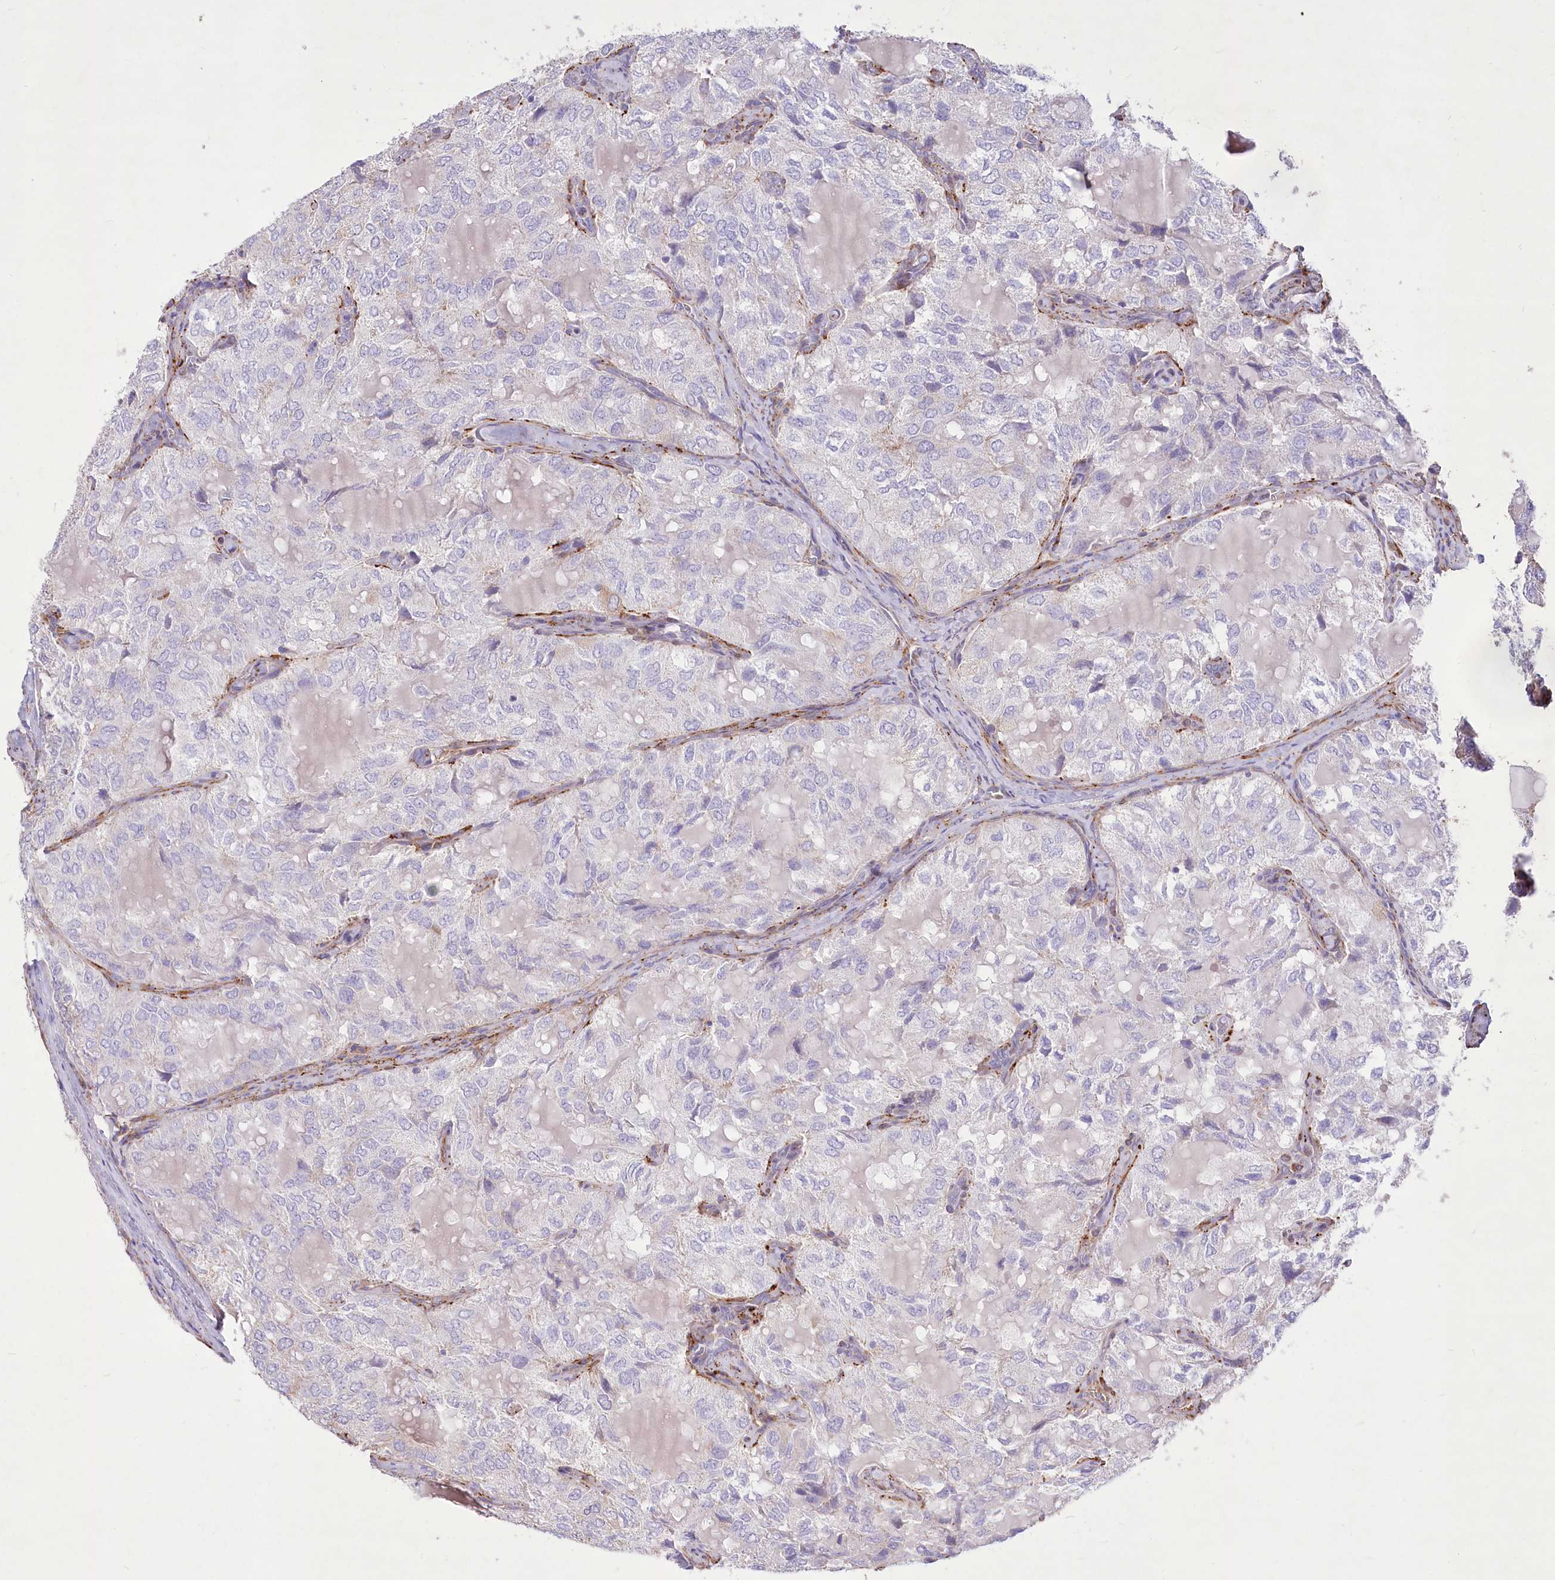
{"staining": {"intensity": "negative", "quantity": "none", "location": "none"}, "tissue": "thyroid cancer", "cell_type": "Tumor cells", "image_type": "cancer", "snomed": [{"axis": "morphology", "description": "Follicular adenoma carcinoma, NOS"}, {"axis": "topography", "description": "Thyroid gland"}], "caption": "This is a micrograph of immunohistochemistry staining of thyroid cancer (follicular adenoma carcinoma), which shows no positivity in tumor cells.", "gene": "ANGPTL3", "patient": {"sex": "male", "age": 75}}